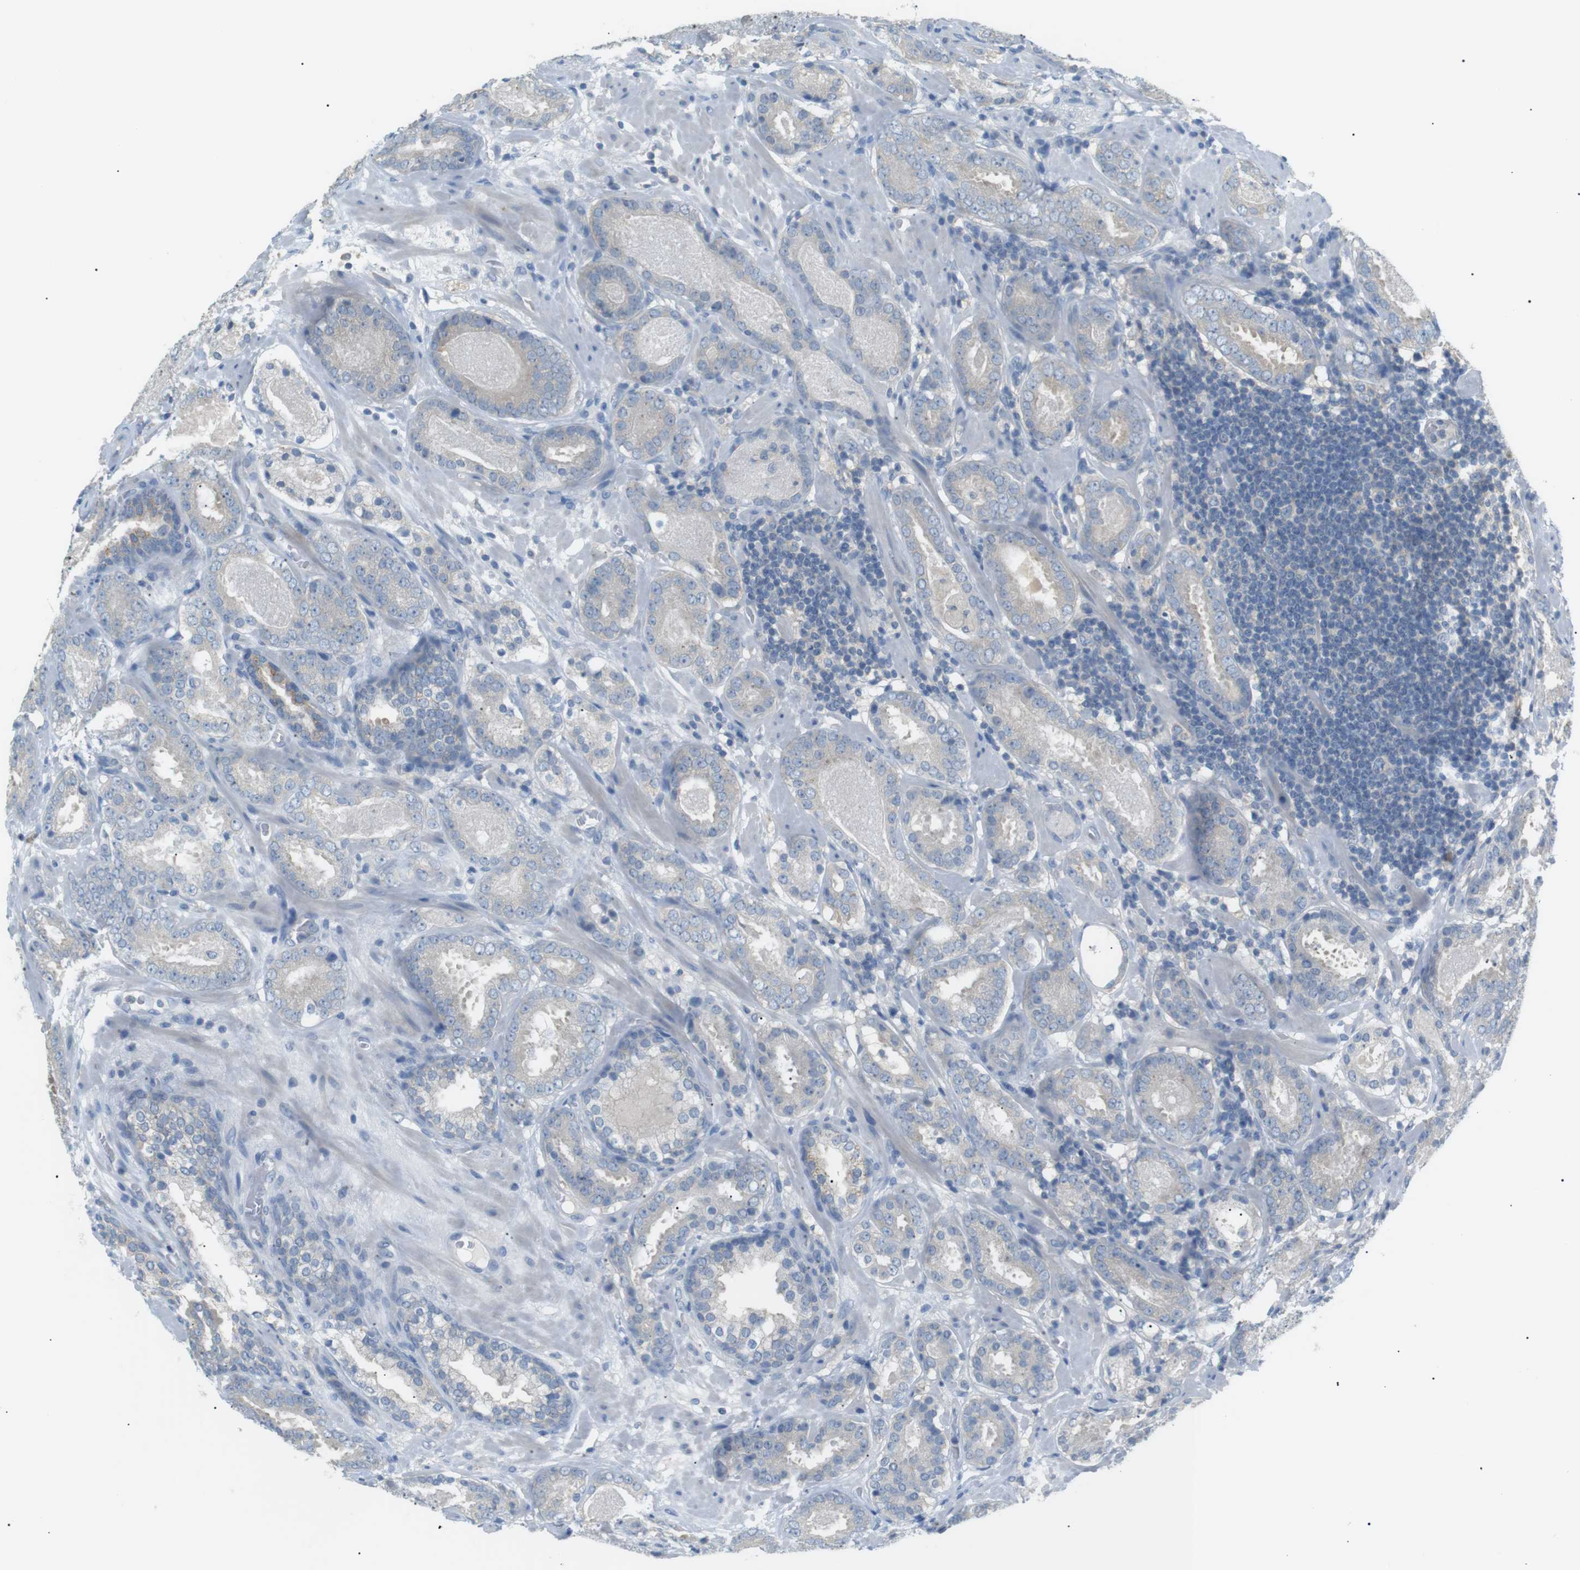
{"staining": {"intensity": "negative", "quantity": "none", "location": "none"}, "tissue": "prostate cancer", "cell_type": "Tumor cells", "image_type": "cancer", "snomed": [{"axis": "morphology", "description": "Adenocarcinoma, Low grade"}, {"axis": "topography", "description": "Prostate"}], "caption": "Prostate cancer (low-grade adenocarcinoma) stained for a protein using immunohistochemistry demonstrates no staining tumor cells.", "gene": "CDH26", "patient": {"sex": "male", "age": 69}}